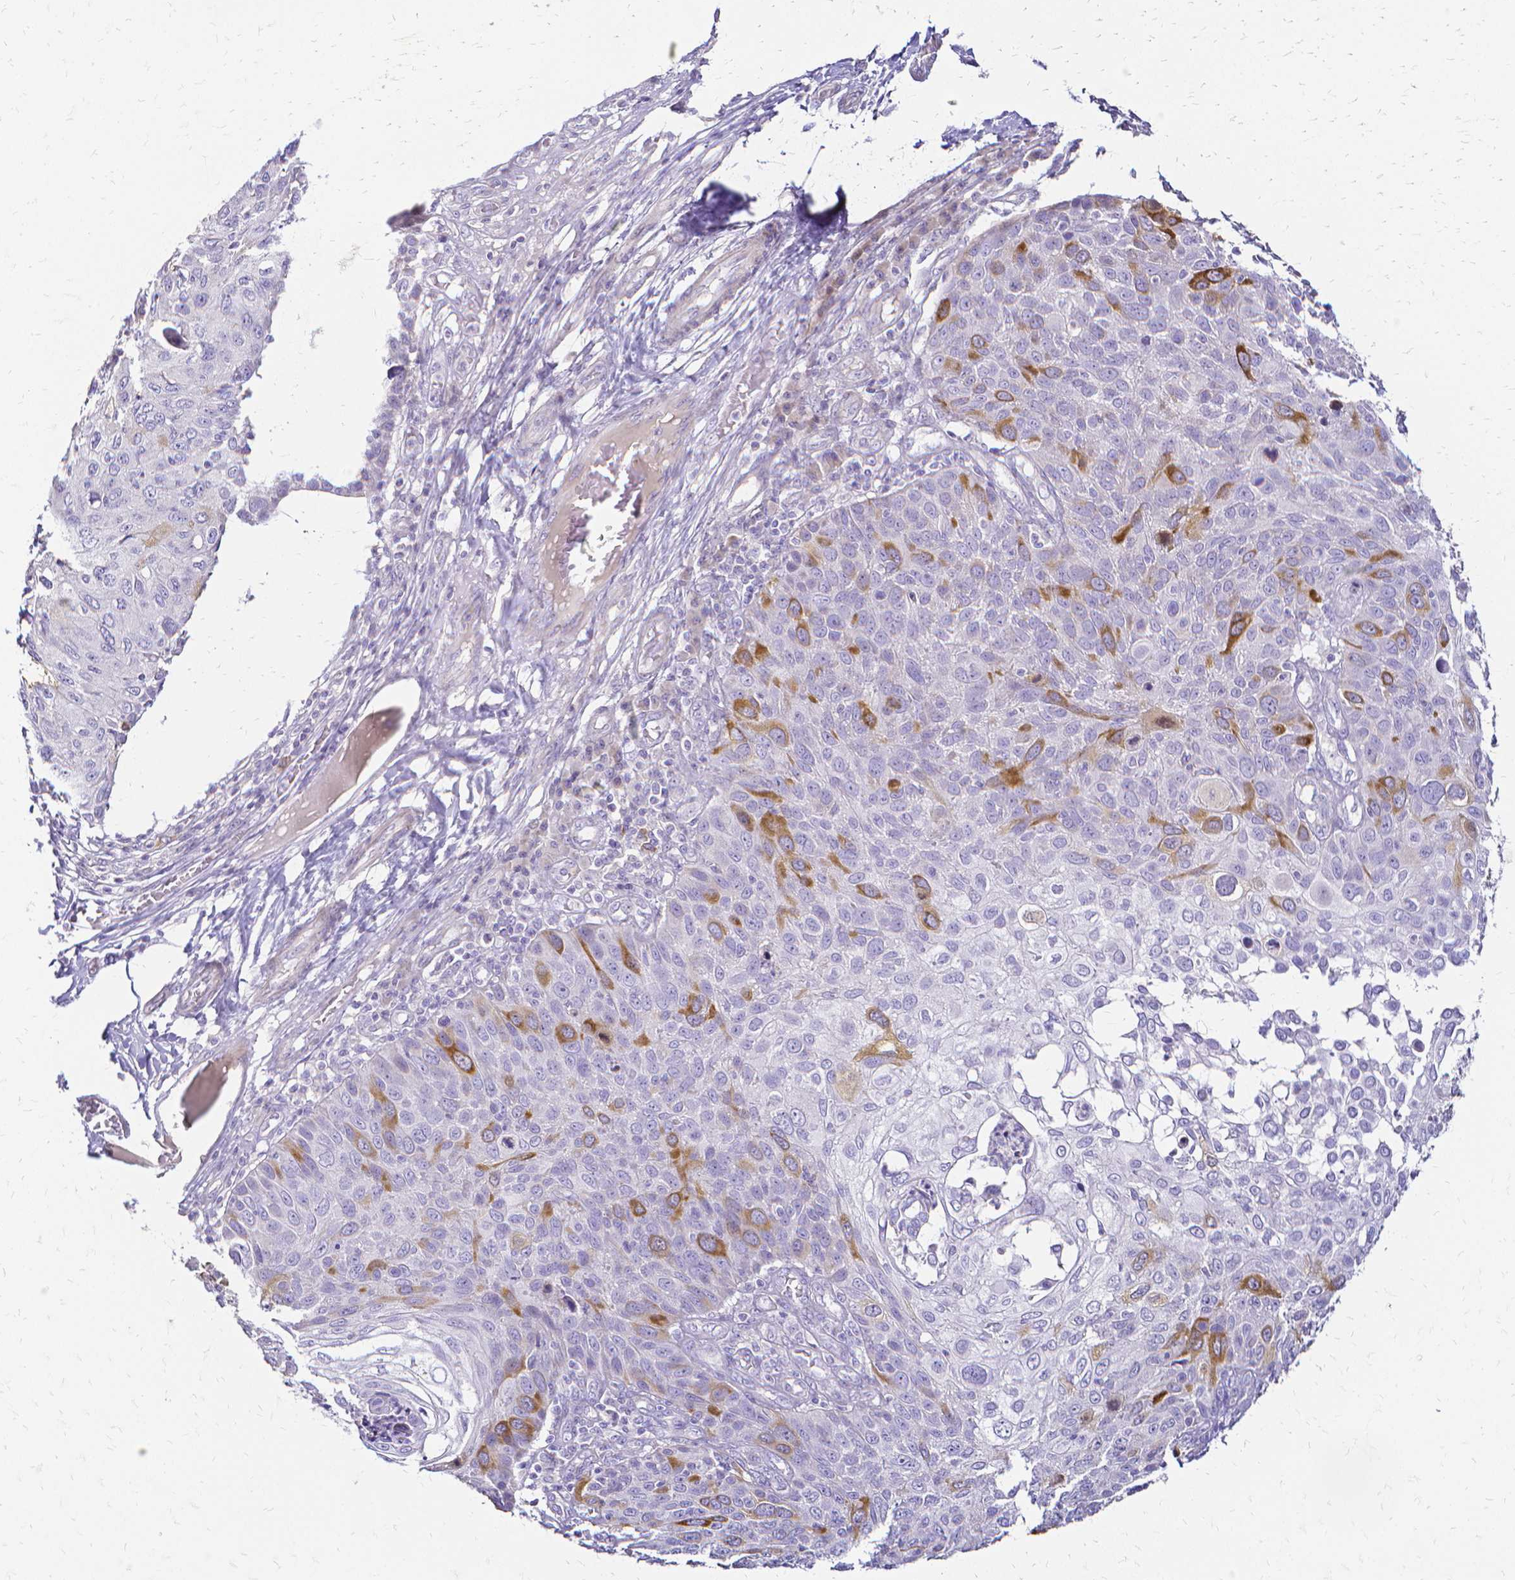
{"staining": {"intensity": "moderate", "quantity": "<25%", "location": "cytoplasmic/membranous"}, "tissue": "skin cancer", "cell_type": "Tumor cells", "image_type": "cancer", "snomed": [{"axis": "morphology", "description": "Squamous cell carcinoma, NOS"}, {"axis": "topography", "description": "Skin"}], "caption": "Immunohistochemistry (IHC) staining of skin squamous cell carcinoma, which exhibits low levels of moderate cytoplasmic/membranous staining in about <25% of tumor cells indicating moderate cytoplasmic/membranous protein positivity. The staining was performed using DAB (3,3'-diaminobenzidine) (brown) for protein detection and nuclei were counterstained in hematoxylin (blue).", "gene": "CCNB1", "patient": {"sex": "male", "age": 87}}